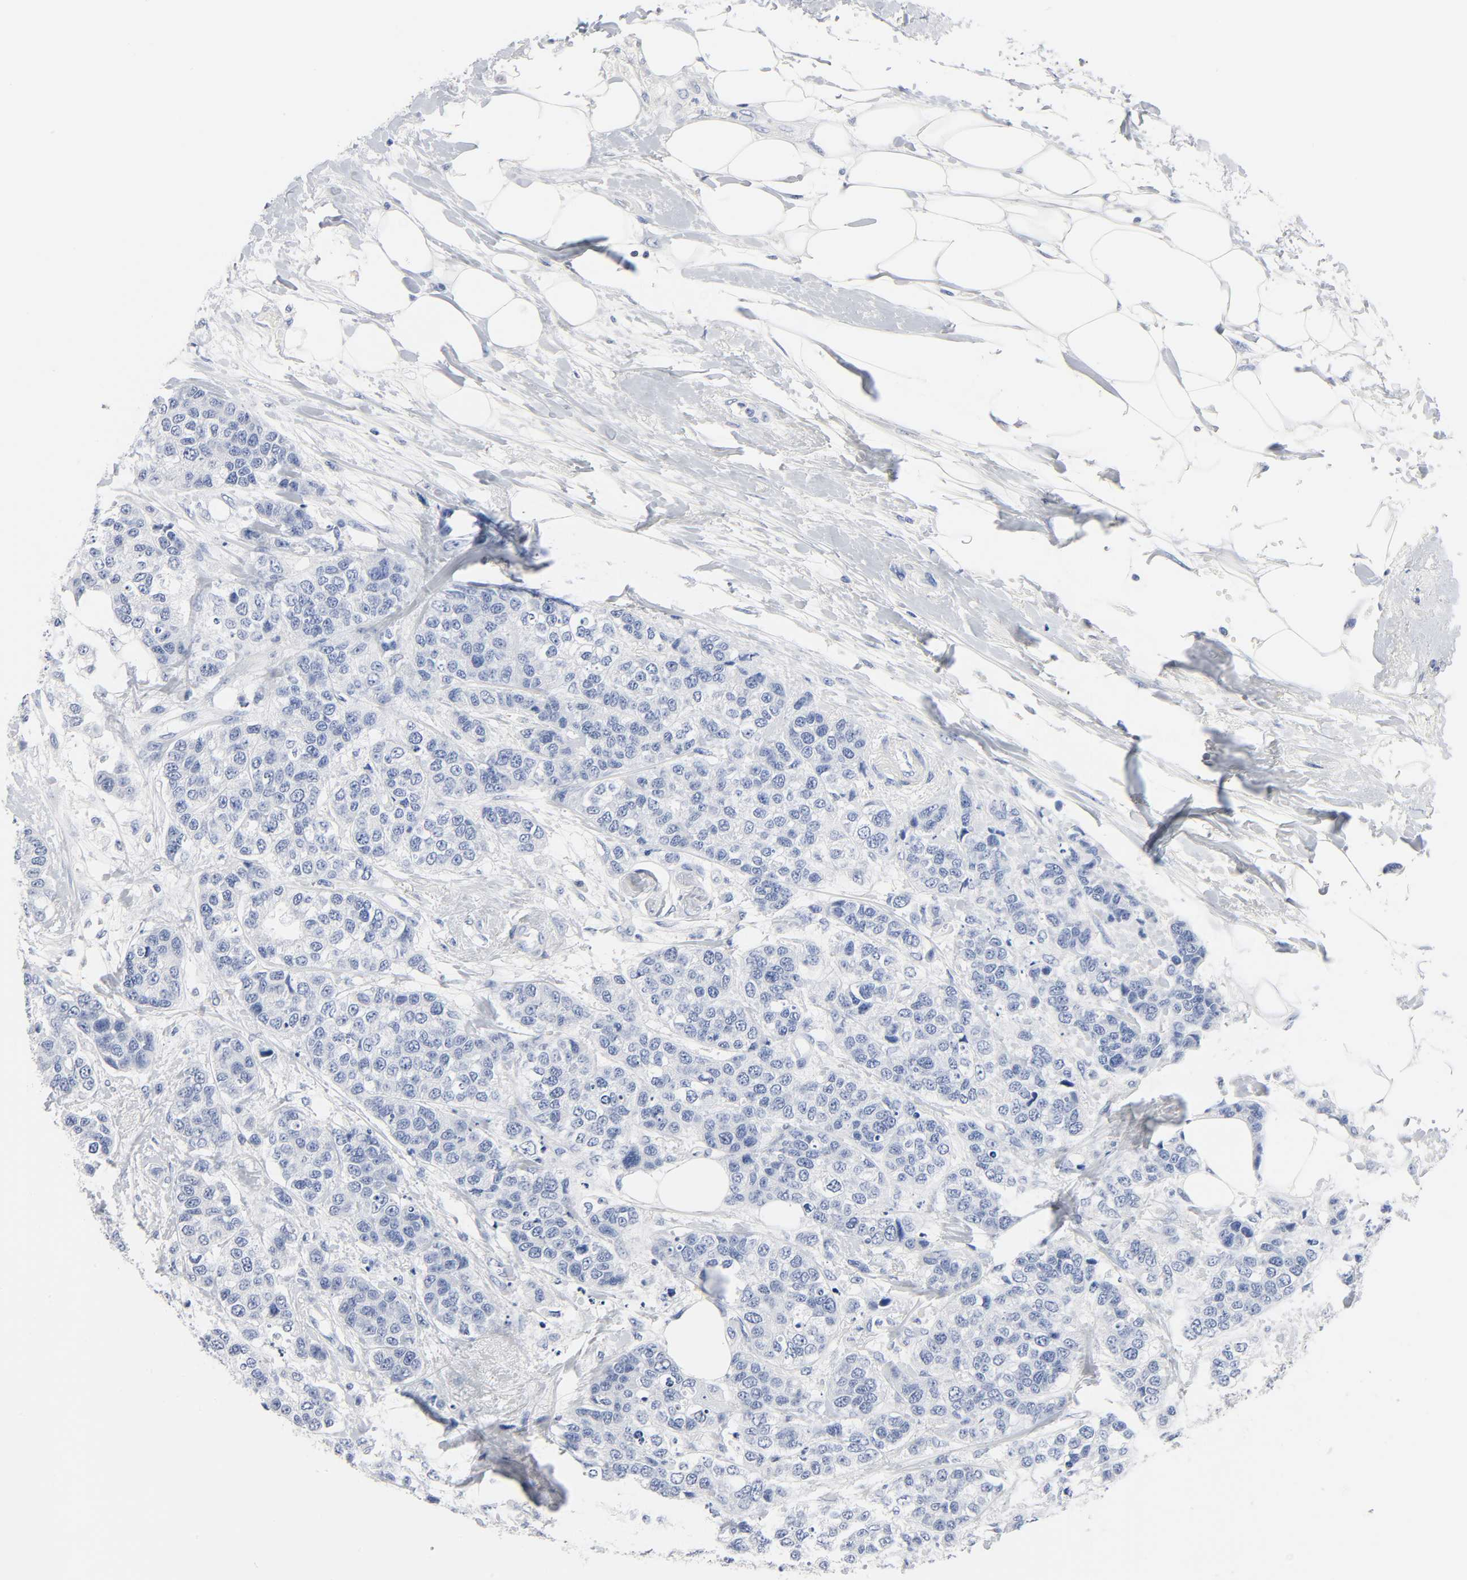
{"staining": {"intensity": "negative", "quantity": "none", "location": "none"}, "tissue": "breast cancer", "cell_type": "Tumor cells", "image_type": "cancer", "snomed": [{"axis": "morphology", "description": "Duct carcinoma"}, {"axis": "topography", "description": "Breast"}], "caption": "Tumor cells show no significant positivity in intraductal carcinoma (breast).", "gene": "ACP3", "patient": {"sex": "female", "age": 51}}